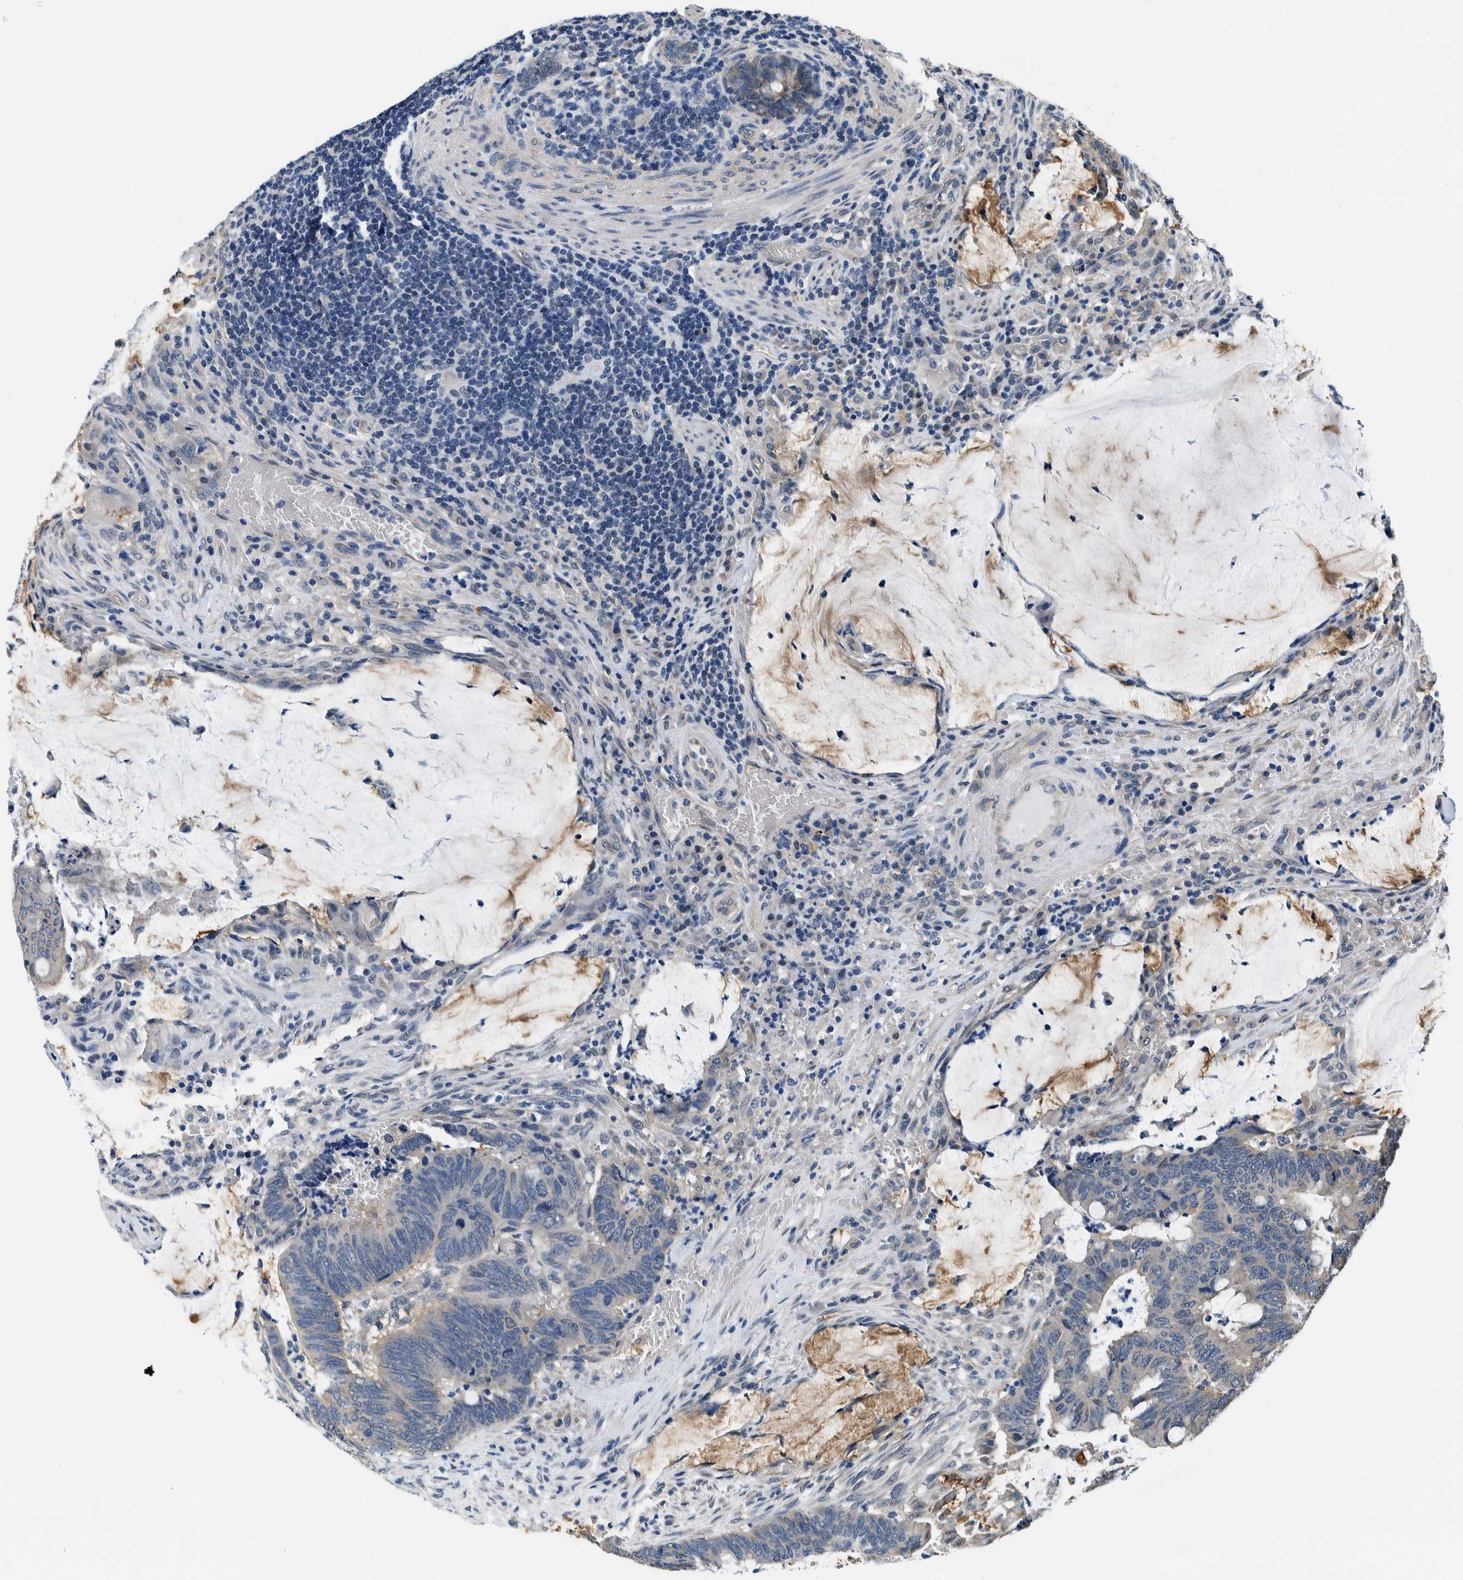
{"staining": {"intensity": "negative", "quantity": "none", "location": "none"}, "tissue": "colorectal cancer", "cell_type": "Tumor cells", "image_type": "cancer", "snomed": [{"axis": "morphology", "description": "Normal tissue, NOS"}, {"axis": "morphology", "description": "Adenocarcinoma, NOS"}, {"axis": "topography", "description": "Rectum"}, {"axis": "topography", "description": "Peripheral nerve tissue"}], "caption": "The immunohistochemistry (IHC) micrograph has no significant staining in tumor cells of adenocarcinoma (colorectal) tissue. (Brightfield microscopy of DAB (3,3'-diaminobenzidine) immunohistochemistry (IHC) at high magnification).", "gene": "NIBAN2", "patient": {"sex": "male", "age": 92}}